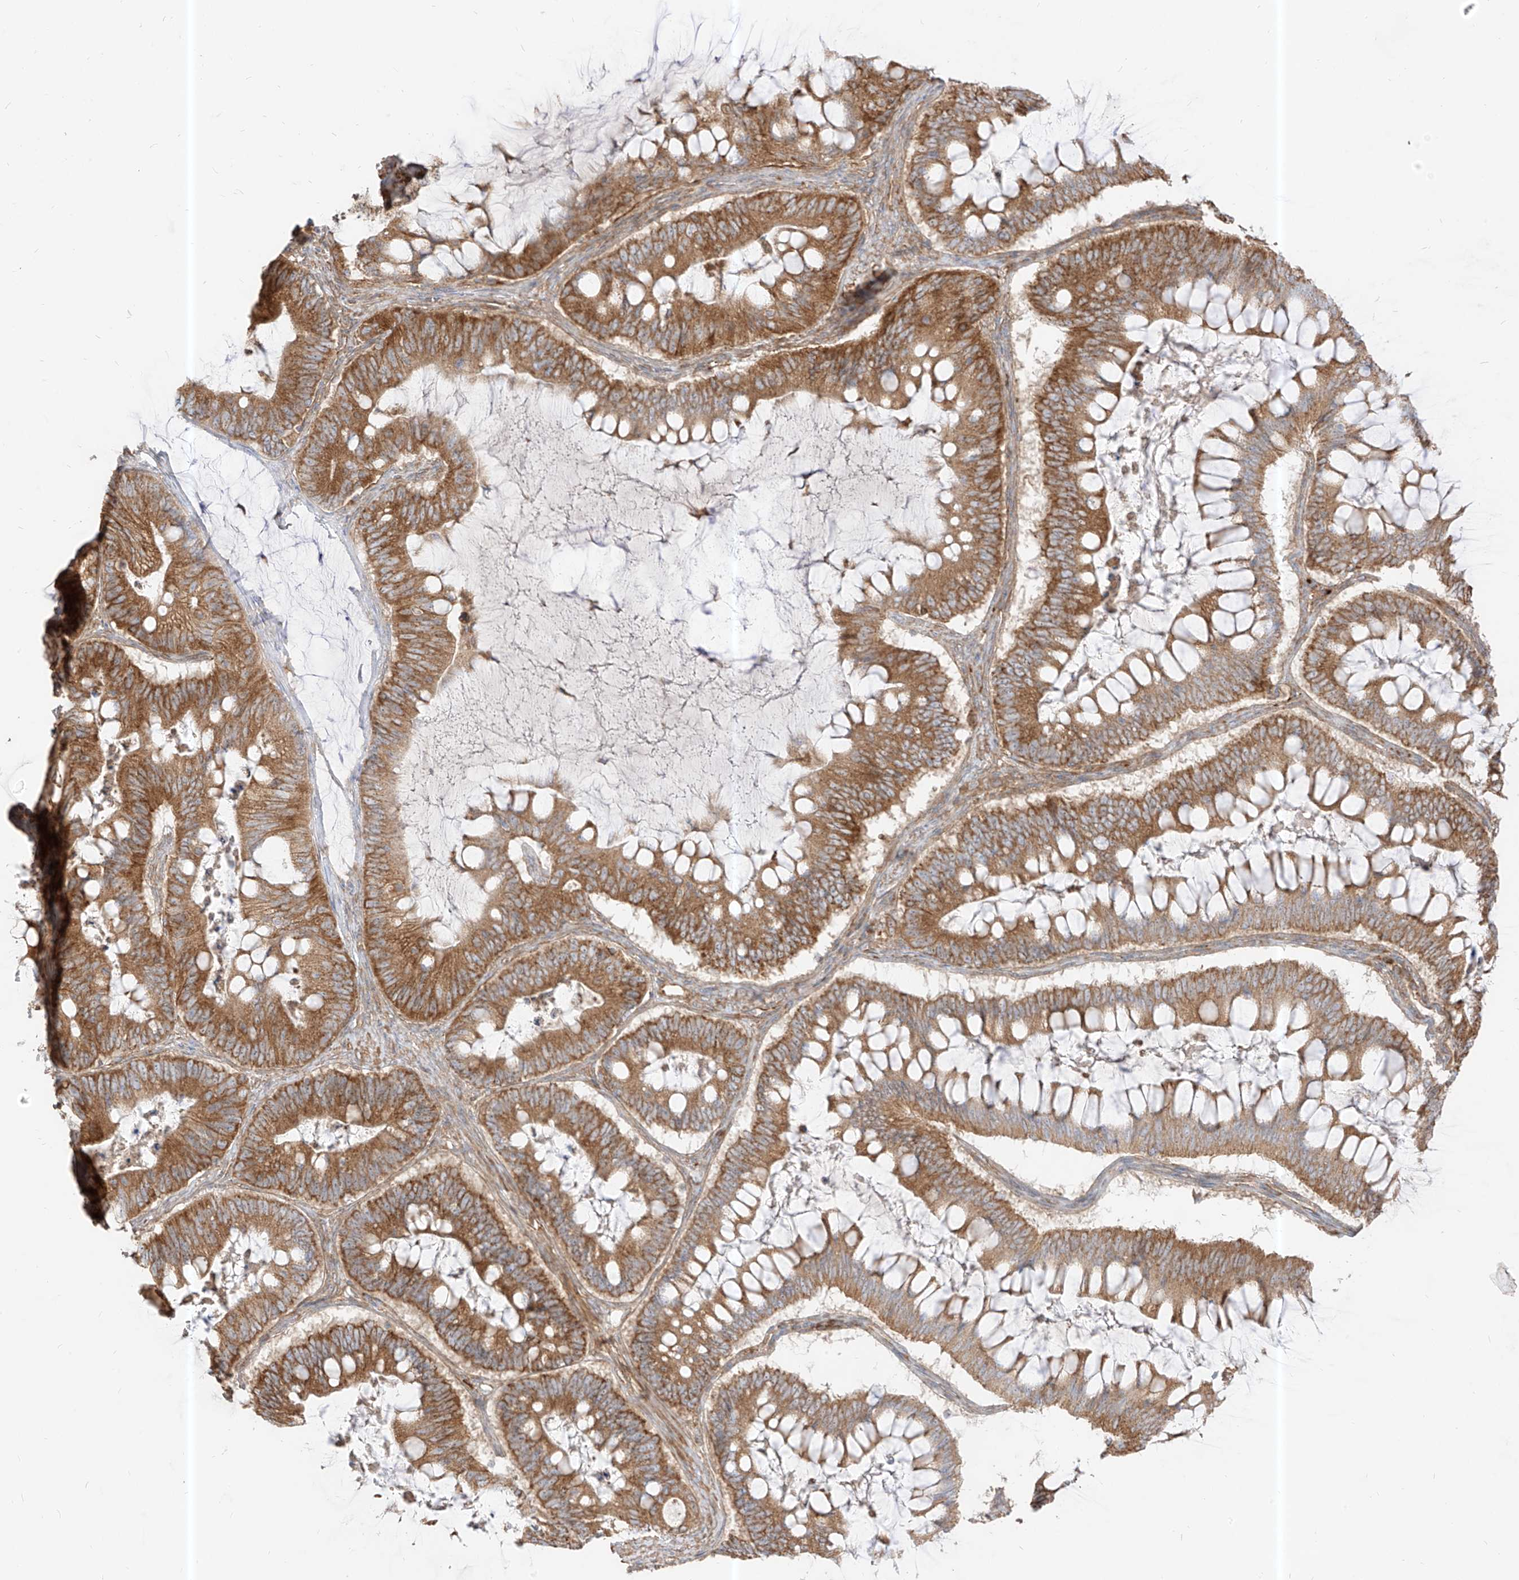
{"staining": {"intensity": "moderate", "quantity": ">75%", "location": "cytoplasmic/membranous"}, "tissue": "ovarian cancer", "cell_type": "Tumor cells", "image_type": "cancer", "snomed": [{"axis": "morphology", "description": "Cystadenocarcinoma, mucinous, NOS"}, {"axis": "topography", "description": "Ovary"}], "caption": "Protein expression analysis of human mucinous cystadenocarcinoma (ovarian) reveals moderate cytoplasmic/membranous positivity in approximately >75% of tumor cells.", "gene": "PLCL1", "patient": {"sex": "female", "age": 61}}